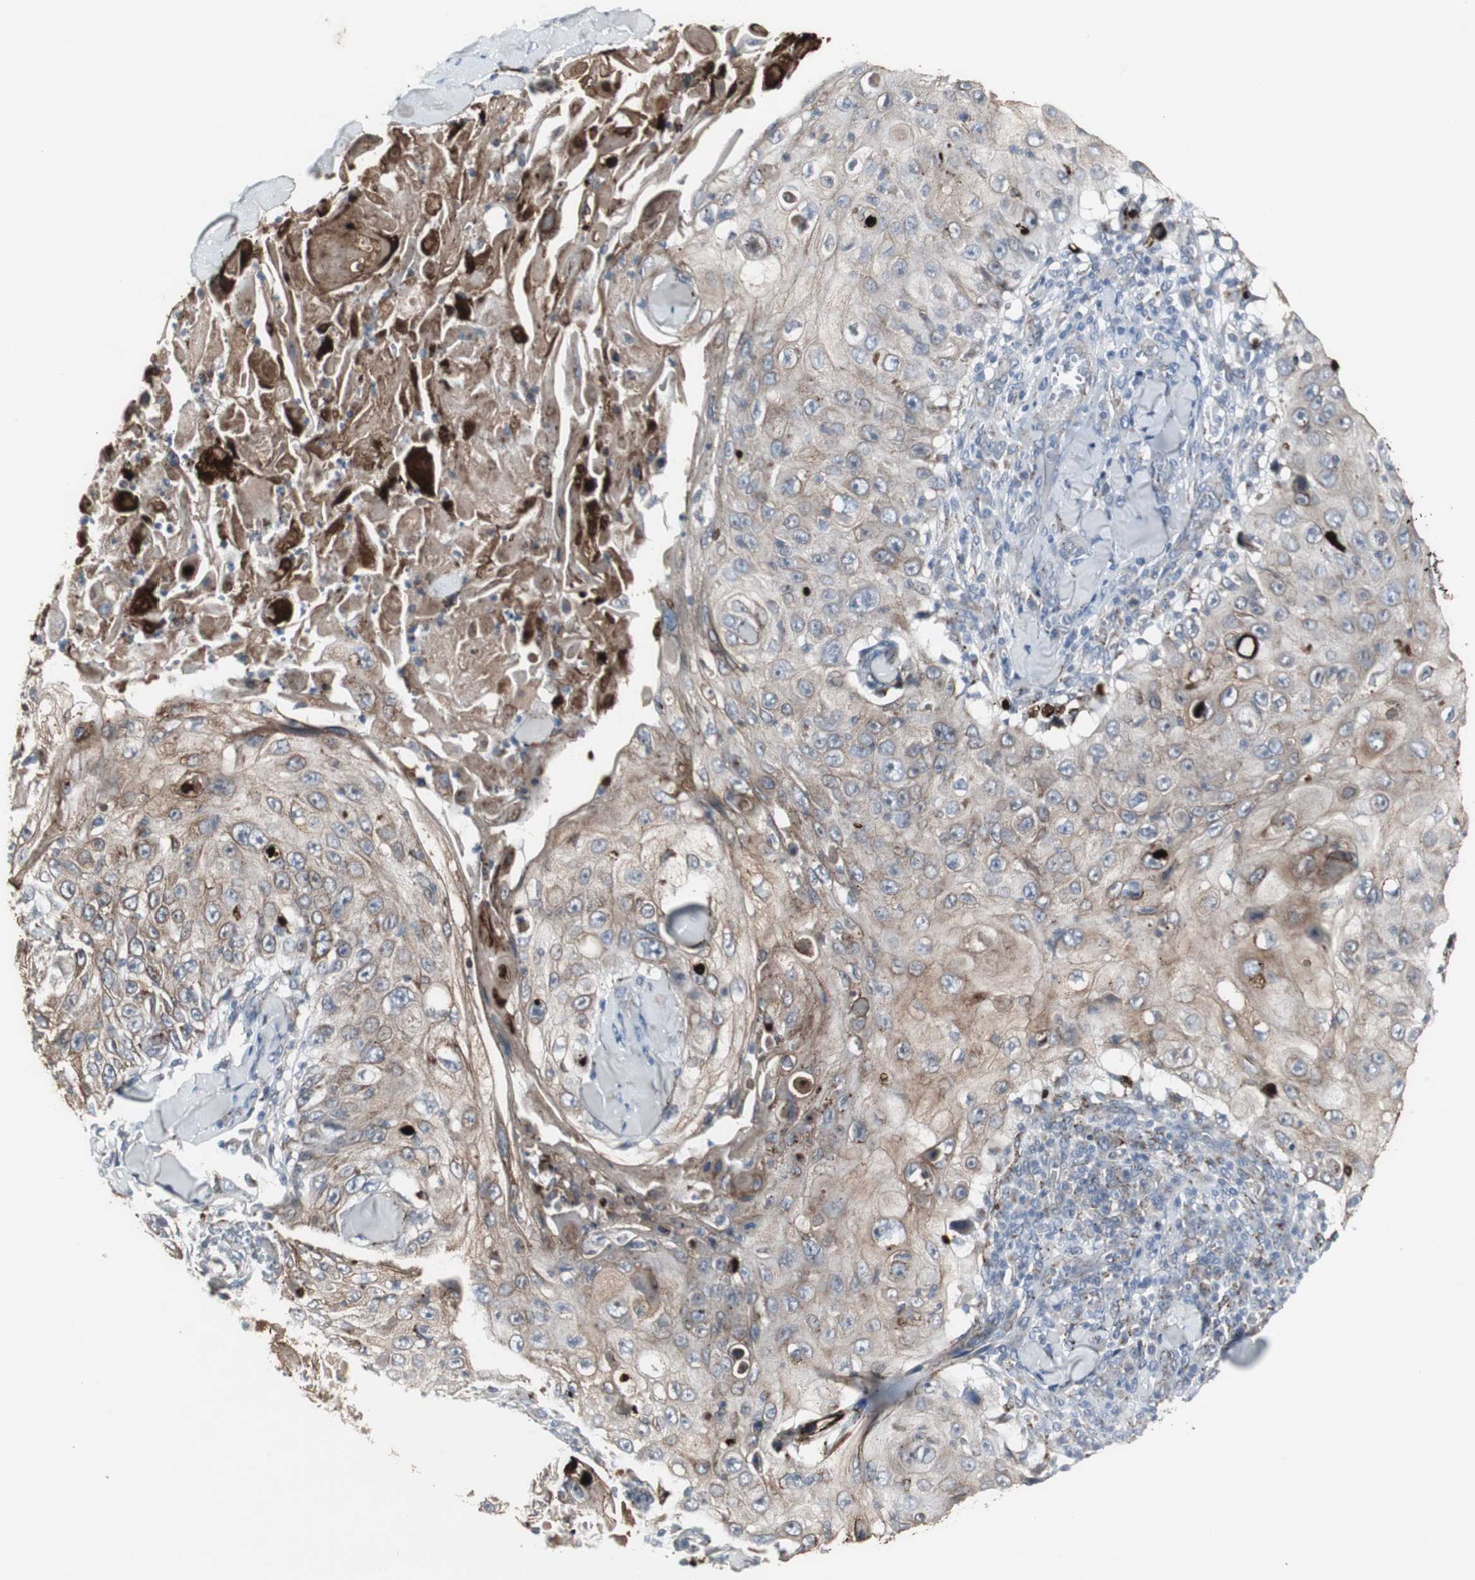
{"staining": {"intensity": "moderate", "quantity": ">75%", "location": "cytoplasmic/membranous"}, "tissue": "skin cancer", "cell_type": "Tumor cells", "image_type": "cancer", "snomed": [{"axis": "morphology", "description": "Squamous cell carcinoma, NOS"}, {"axis": "topography", "description": "Skin"}], "caption": "Skin cancer stained with DAB (3,3'-diaminobenzidine) IHC reveals medium levels of moderate cytoplasmic/membranous staining in approximately >75% of tumor cells. Immunohistochemistry stains the protein of interest in brown and the nuclei are stained blue.", "gene": "GBA1", "patient": {"sex": "male", "age": 86}}